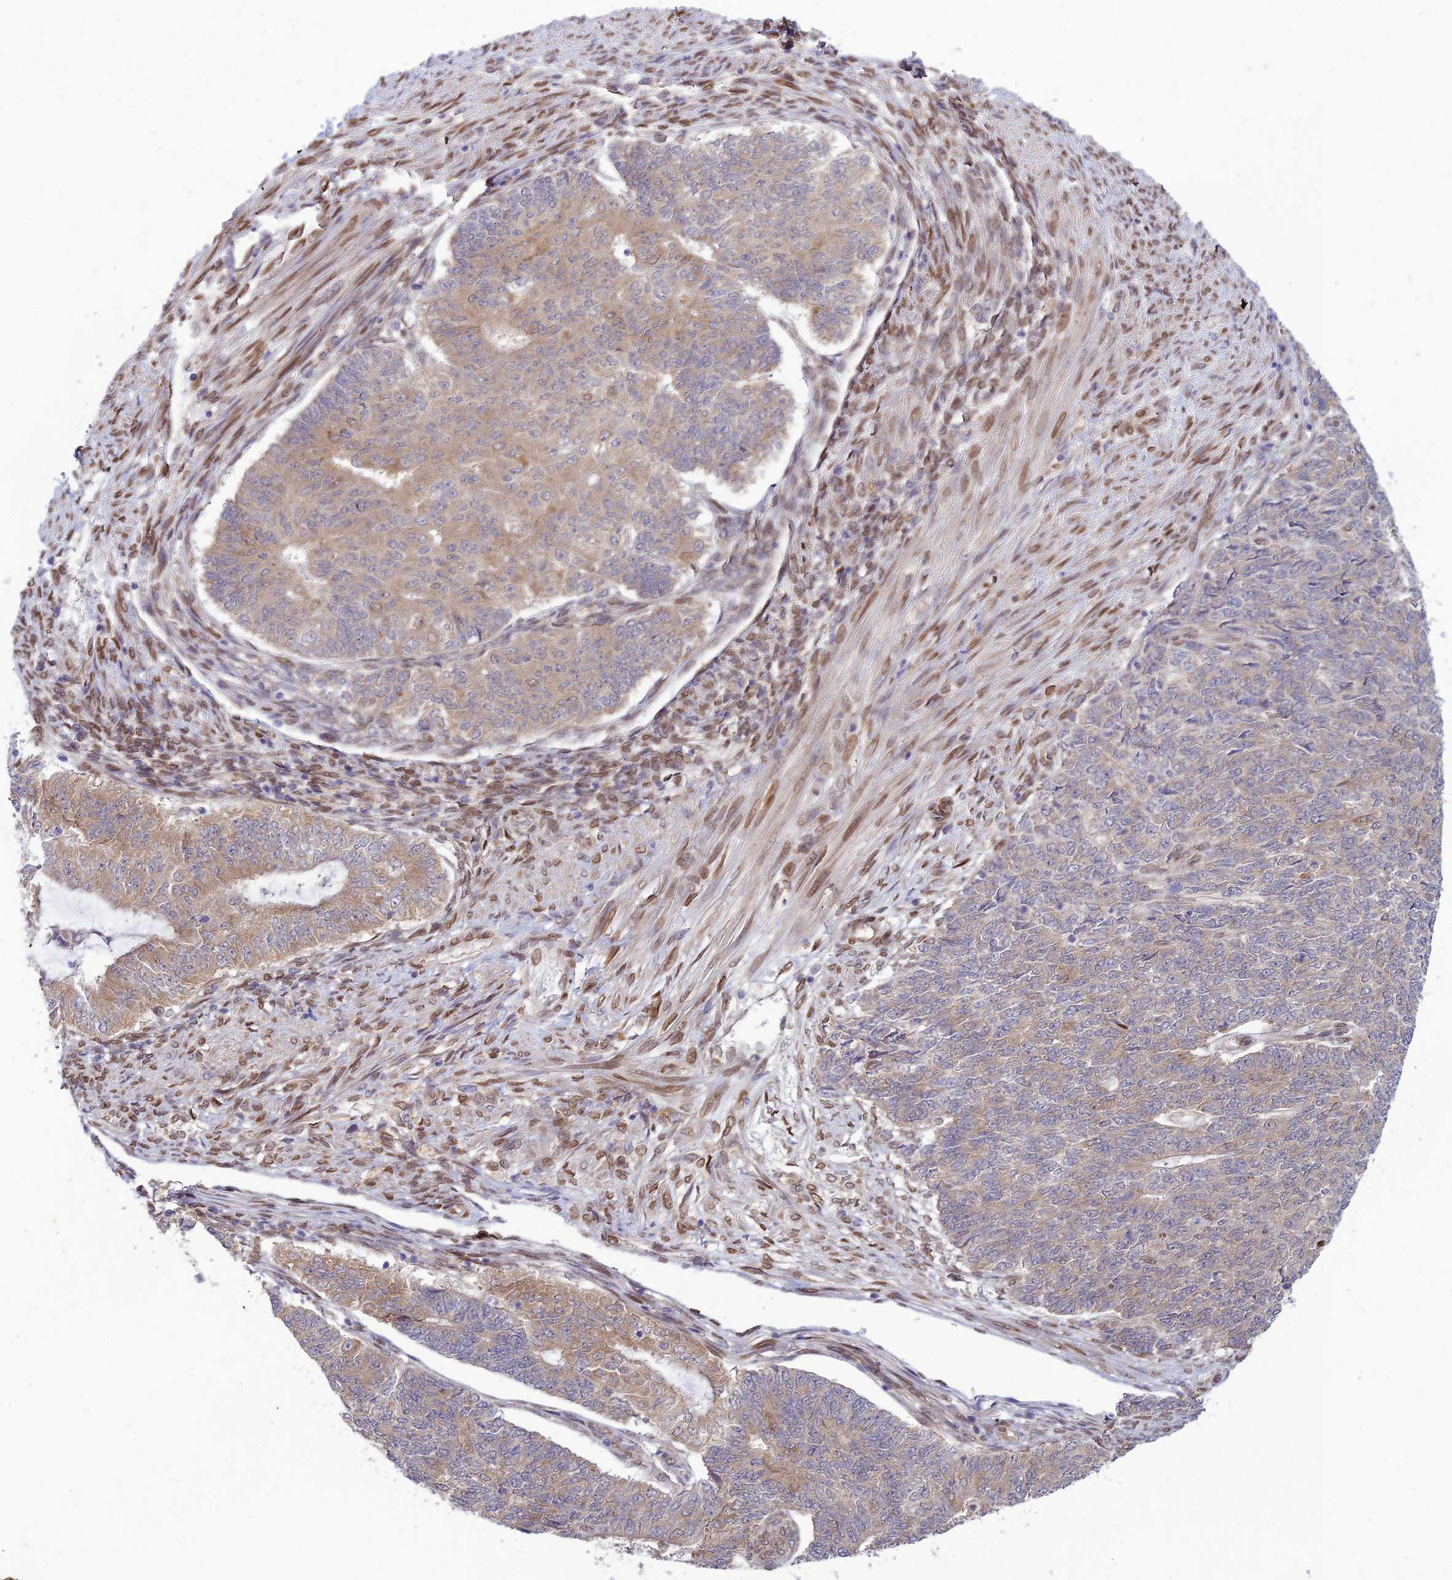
{"staining": {"intensity": "weak", "quantity": "<25%", "location": "cytoplasmic/membranous"}, "tissue": "endometrial cancer", "cell_type": "Tumor cells", "image_type": "cancer", "snomed": [{"axis": "morphology", "description": "Adenocarcinoma, NOS"}, {"axis": "topography", "description": "Endometrium"}], "caption": "This histopathology image is of endometrial adenocarcinoma stained with immunohistochemistry (IHC) to label a protein in brown with the nuclei are counter-stained blue. There is no expression in tumor cells. The staining is performed using DAB brown chromogen with nuclei counter-stained in using hematoxylin.", "gene": "SKIC8", "patient": {"sex": "female", "age": 32}}